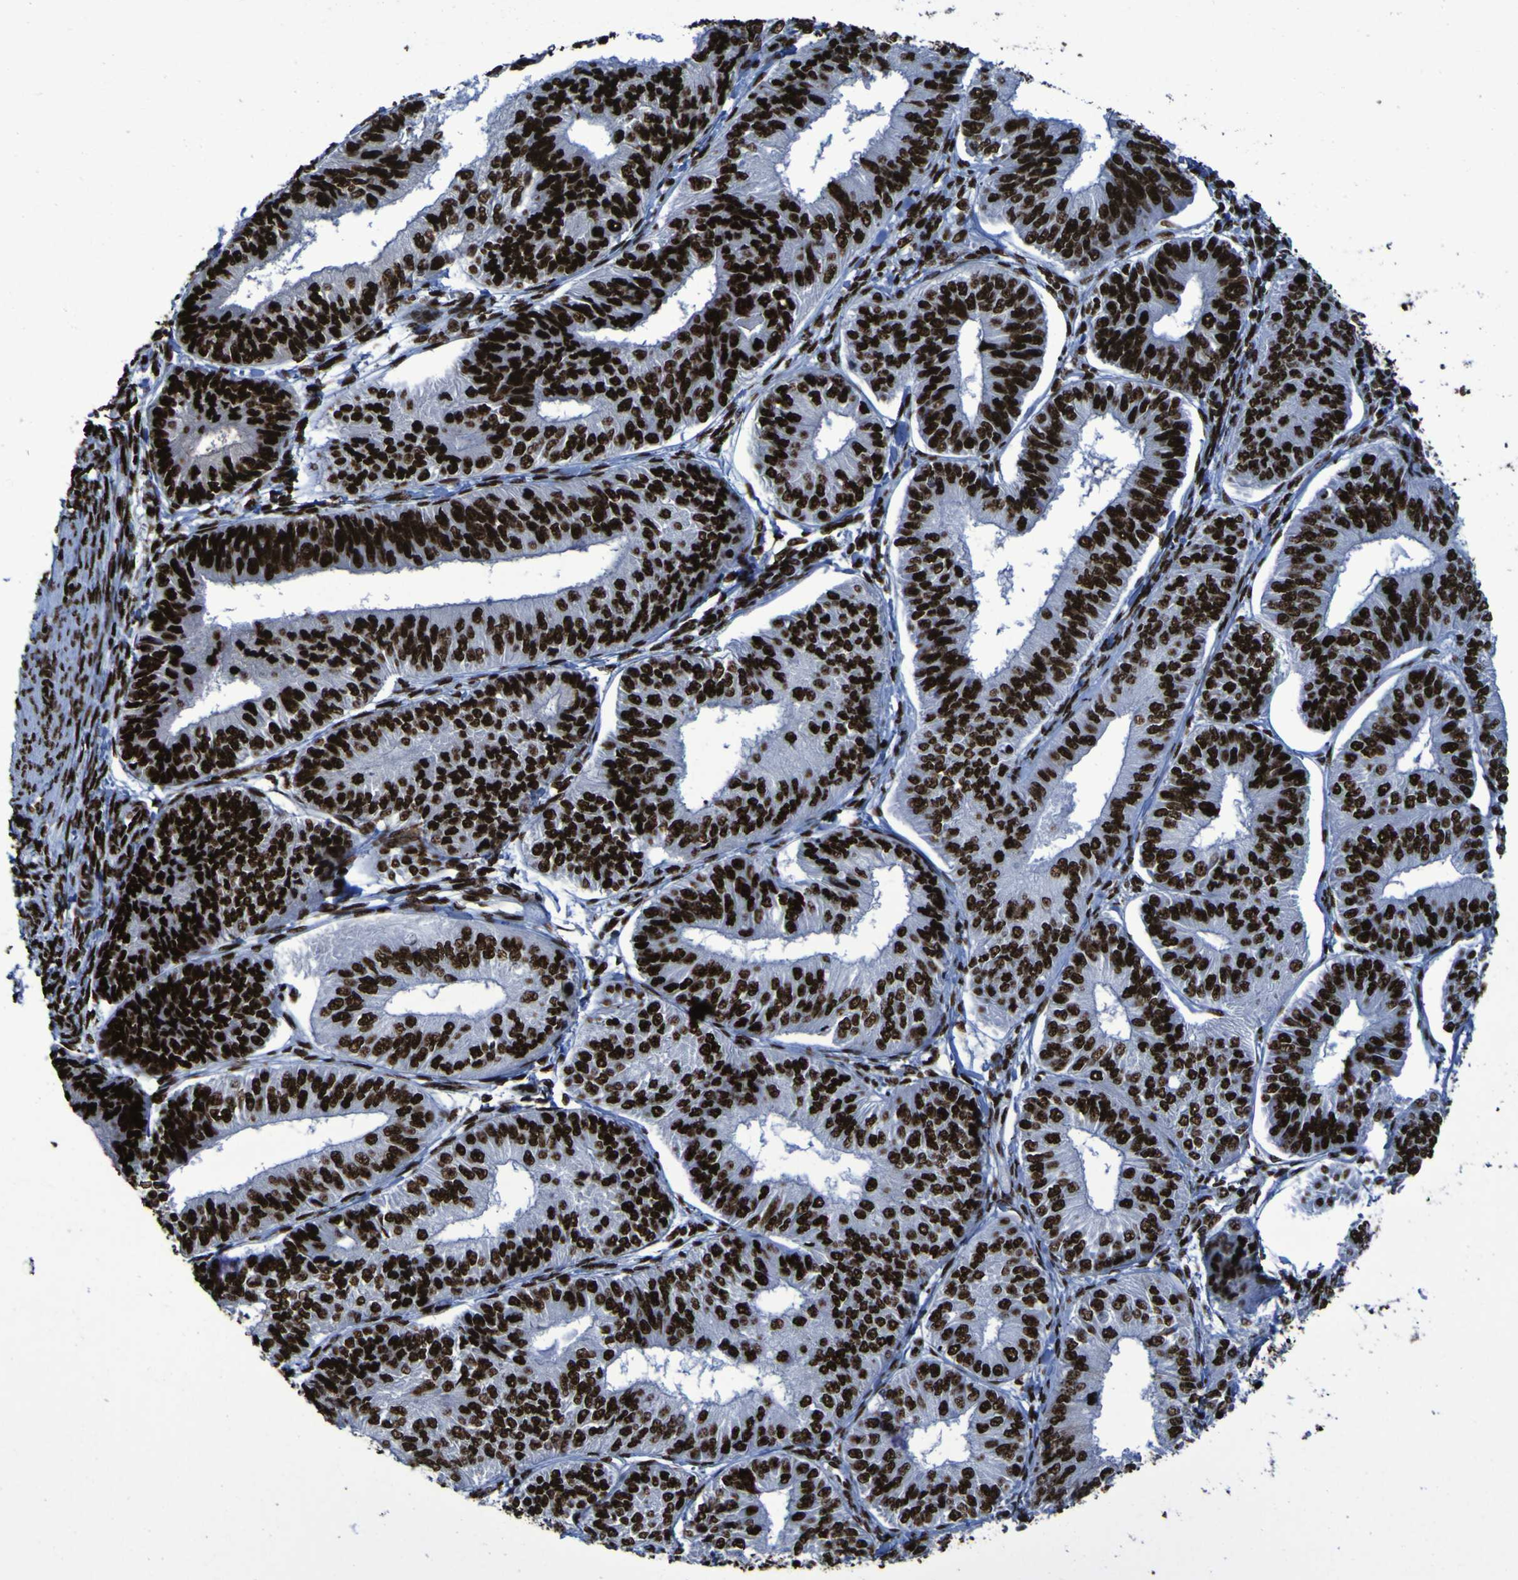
{"staining": {"intensity": "strong", "quantity": ">75%", "location": "nuclear"}, "tissue": "endometrial cancer", "cell_type": "Tumor cells", "image_type": "cancer", "snomed": [{"axis": "morphology", "description": "Adenocarcinoma, NOS"}, {"axis": "topography", "description": "Endometrium"}], "caption": "DAB immunohistochemical staining of human endometrial adenocarcinoma displays strong nuclear protein expression in about >75% of tumor cells. The staining was performed using DAB (3,3'-diaminobenzidine) to visualize the protein expression in brown, while the nuclei were stained in blue with hematoxylin (Magnification: 20x).", "gene": "NPM1", "patient": {"sex": "female", "age": 58}}